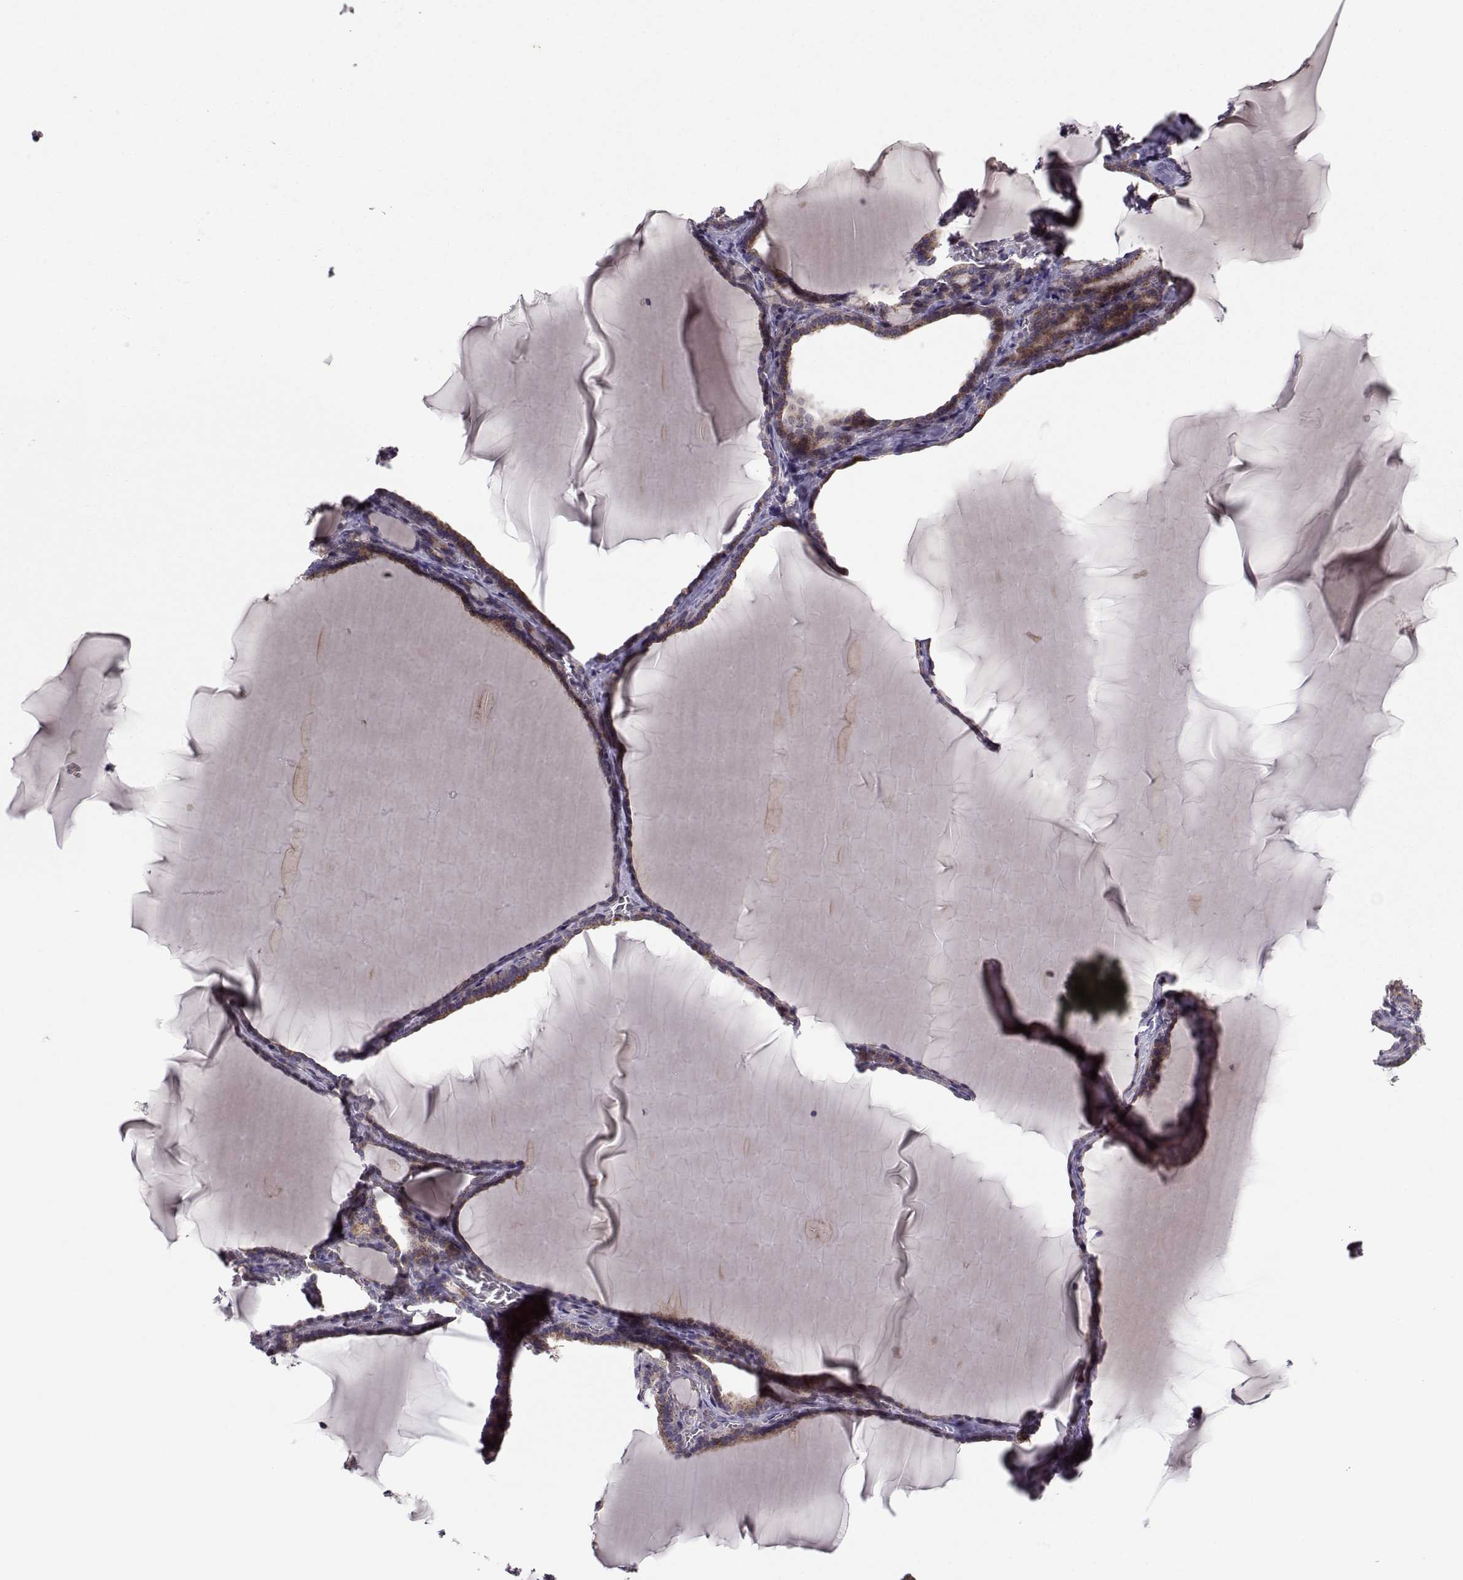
{"staining": {"intensity": "moderate", "quantity": ">75%", "location": "cytoplasmic/membranous"}, "tissue": "thyroid gland", "cell_type": "Glandular cells", "image_type": "normal", "snomed": [{"axis": "morphology", "description": "Normal tissue, NOS"}, {"axis": "morphology", "description": "Hyperplasia, NOS"}, {"axis": "topography", "description": "Thyroid gland"}], "caption": "A brown stain labels moderate cytoplasmic/membranous staining of a protein in glandular cells of unremarkable human thyroid gland.", "gene": "NECAB3", "patient": {"sex": "female", "age": 27}}